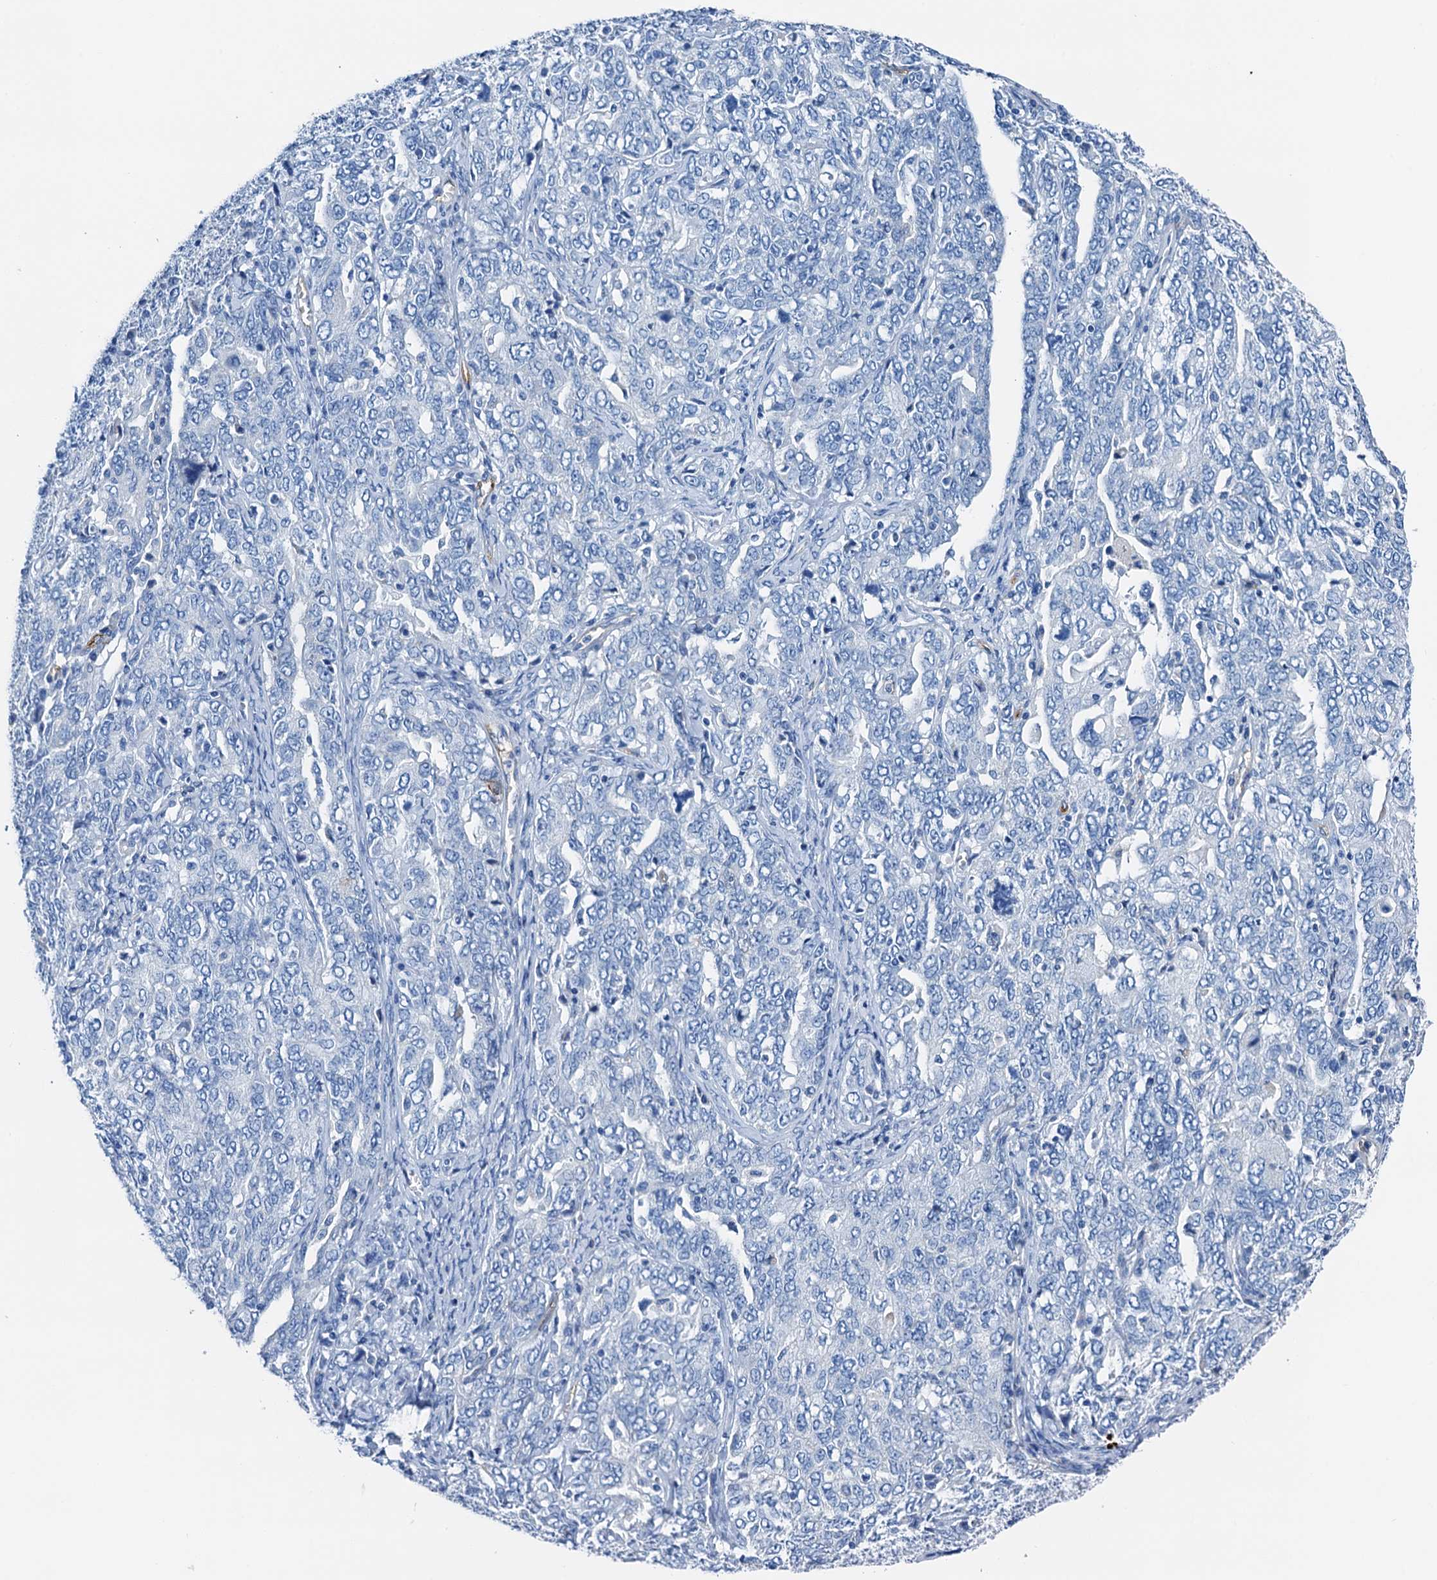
{"staining": {"intensity": "negative", "quantity": "none", "location": "none"}, "tissue": "ovarian cancer", "cell_type": "Tumor cells", "image_type": "cancer", "snomed": [{"axis": "morphology", "description": "Carcinoma, endometroid"}, {"axis": "topography", "description": "Ovary"}], "caption": "Immunohistochemical staining of human ovarian endometroid carcinoma shows no significant expression in tumor cells.", "gene": "C1QTNF4", "patient": {"sex": "female", "age": 62}}